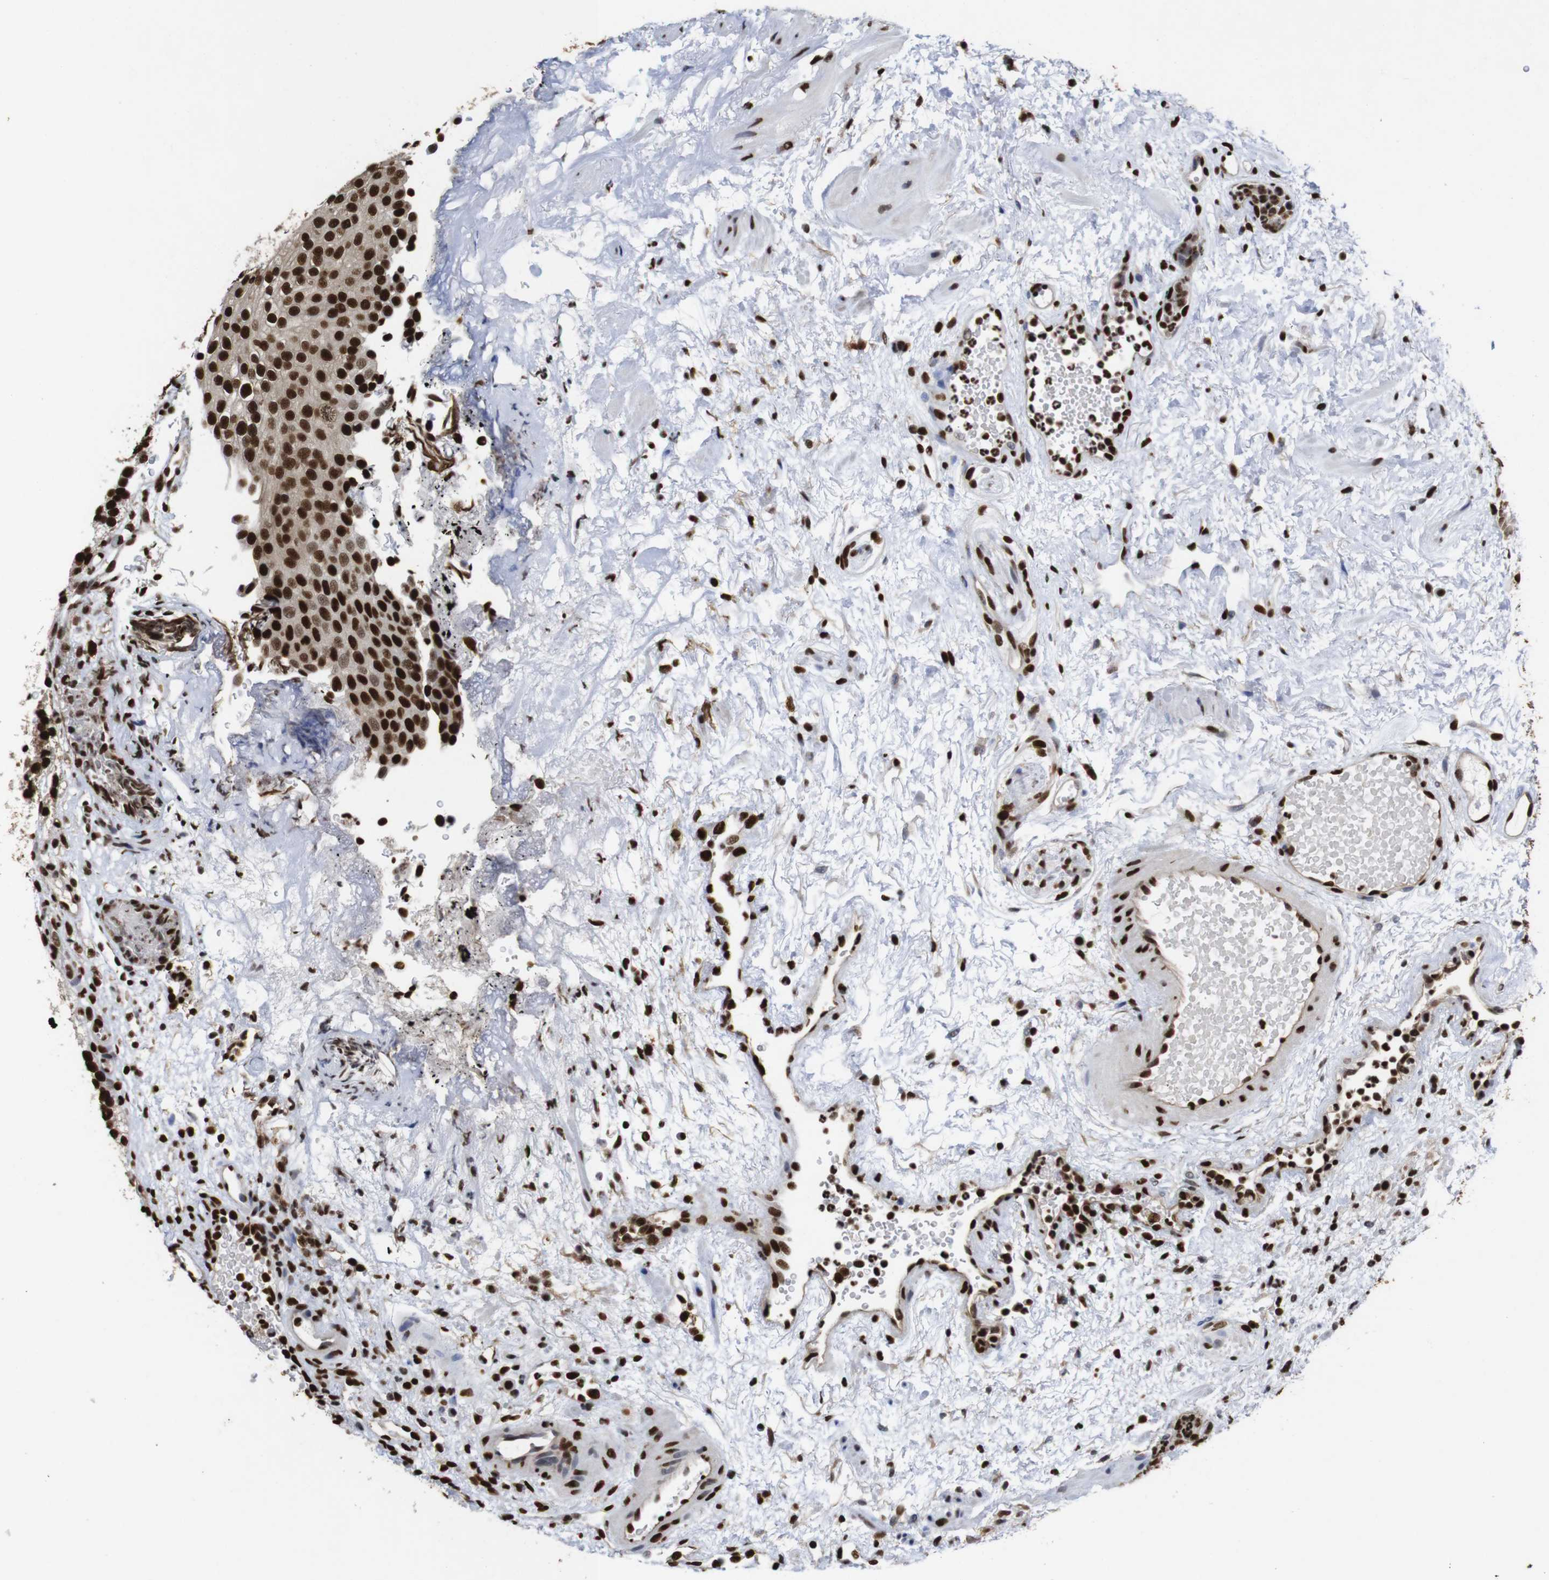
{"staining": {"intensity": "strong", "quantity": ">75%", "location": "nuclear"}, "tissue": "urothelial cancer", "cell_type": "Tumor cells", "image_type": "cancer", "snomed": [{"axis": "morphology", "description": "Urothelial carcinoma, Low grade"}, {"axis": "topography", "description": "Urinary bladder"}], "caption": "Immunohistochemical staining of human urothelial cancer demonstrates high levels of strong nuclear expression in approximately >75% of tumor cells.", "gene": "SUMO3", "patient": {"sex": "male", "age": 78}}